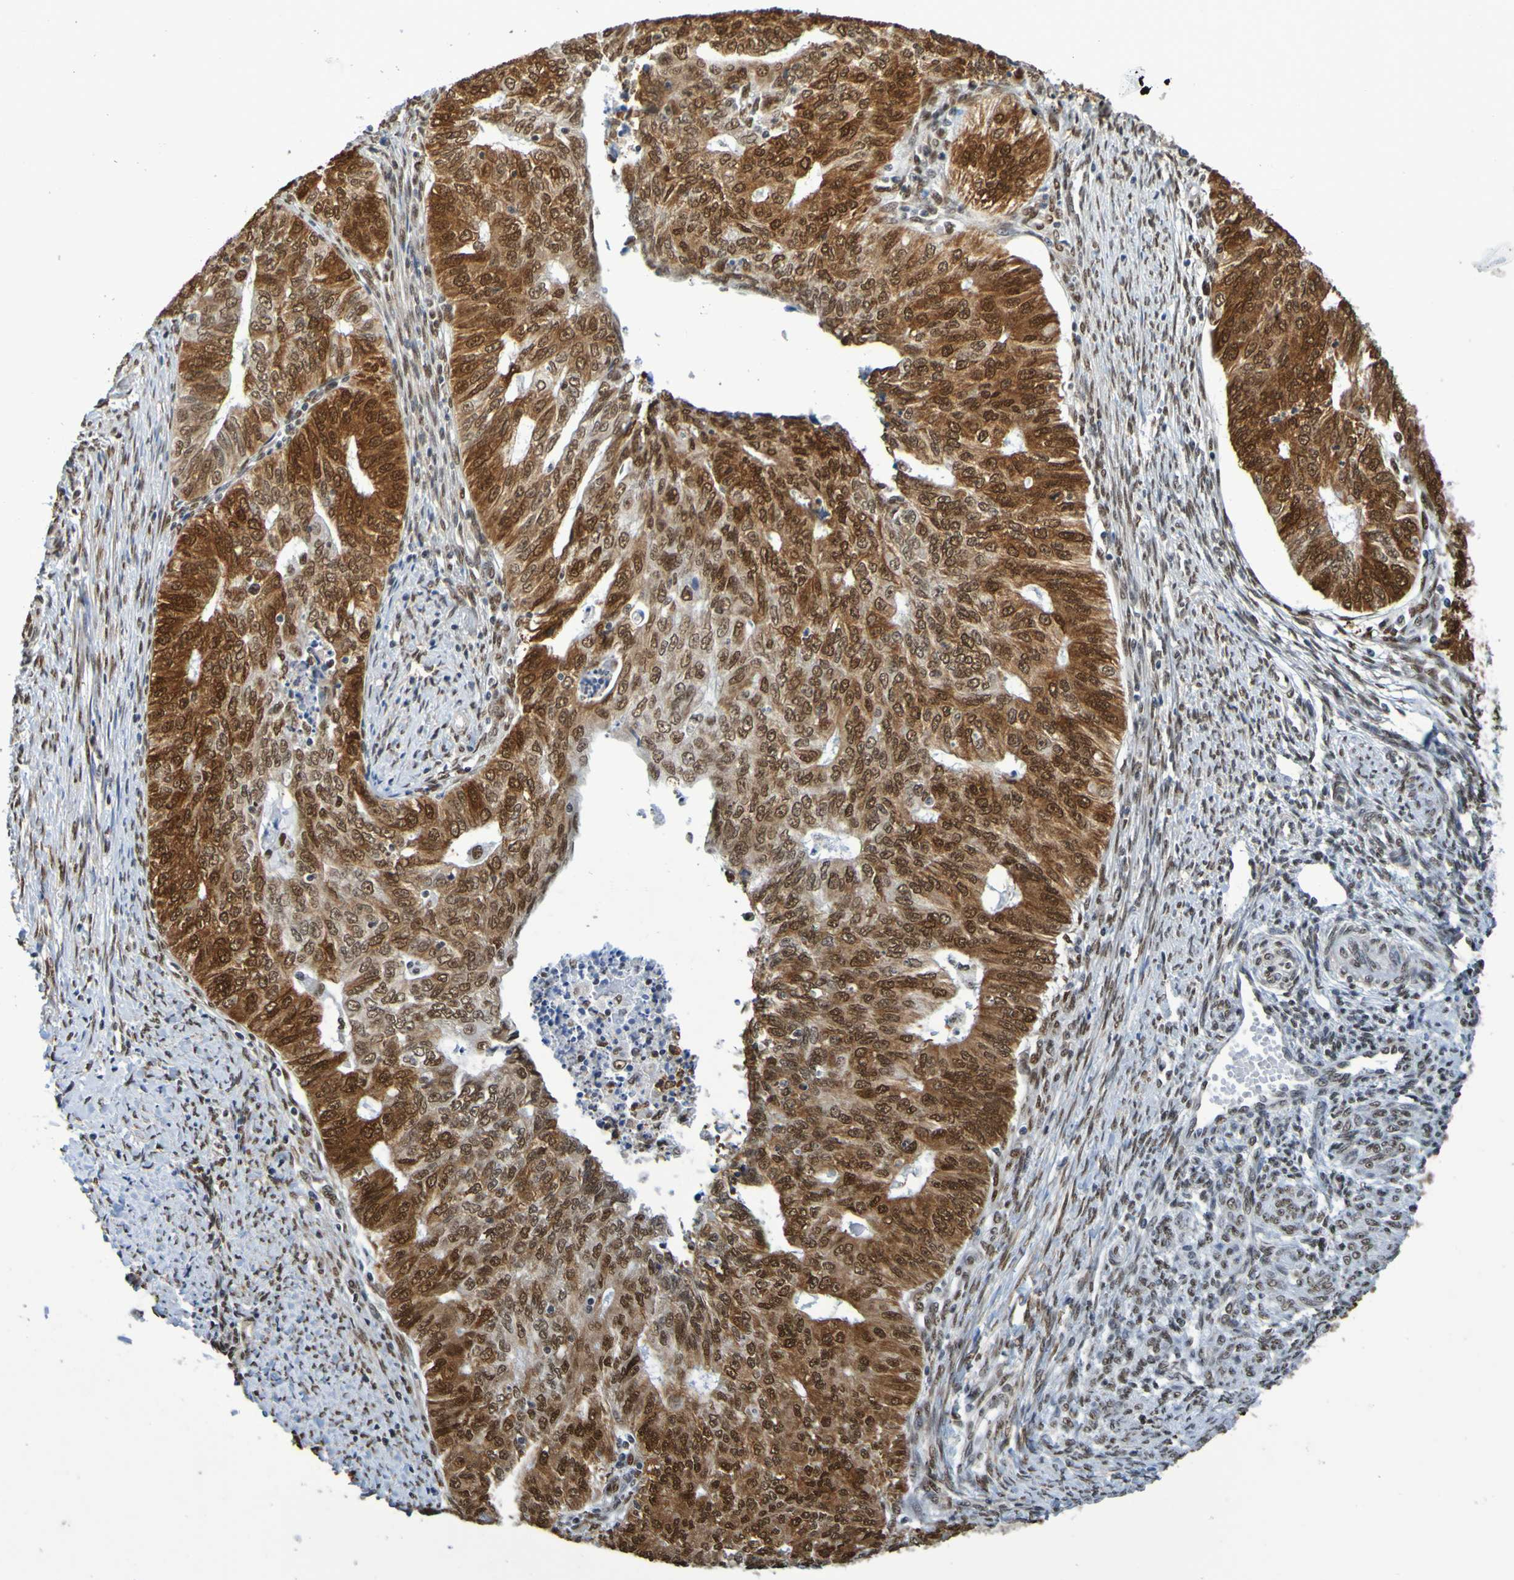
{"staining": {"intensity": "strong", "quantity": ">75%", "location": "nuclear"}, "tissue": "endometrial cancer", "cell_type": "Tumor cells", "image_type": "cancer", "snomed": [{"axis": "morphology", "description": "Adenocarcinoma, NOS"}, {"axis": "topography", "description": "Endometrium"}], "caption": "DAB immunohistochemical staining of endometrial cancer shows strong nuclear protein staining in approximately >75% of tumor cells.", "gene": "HDAC2", "patient": {"sex": "female", "age": 32}}